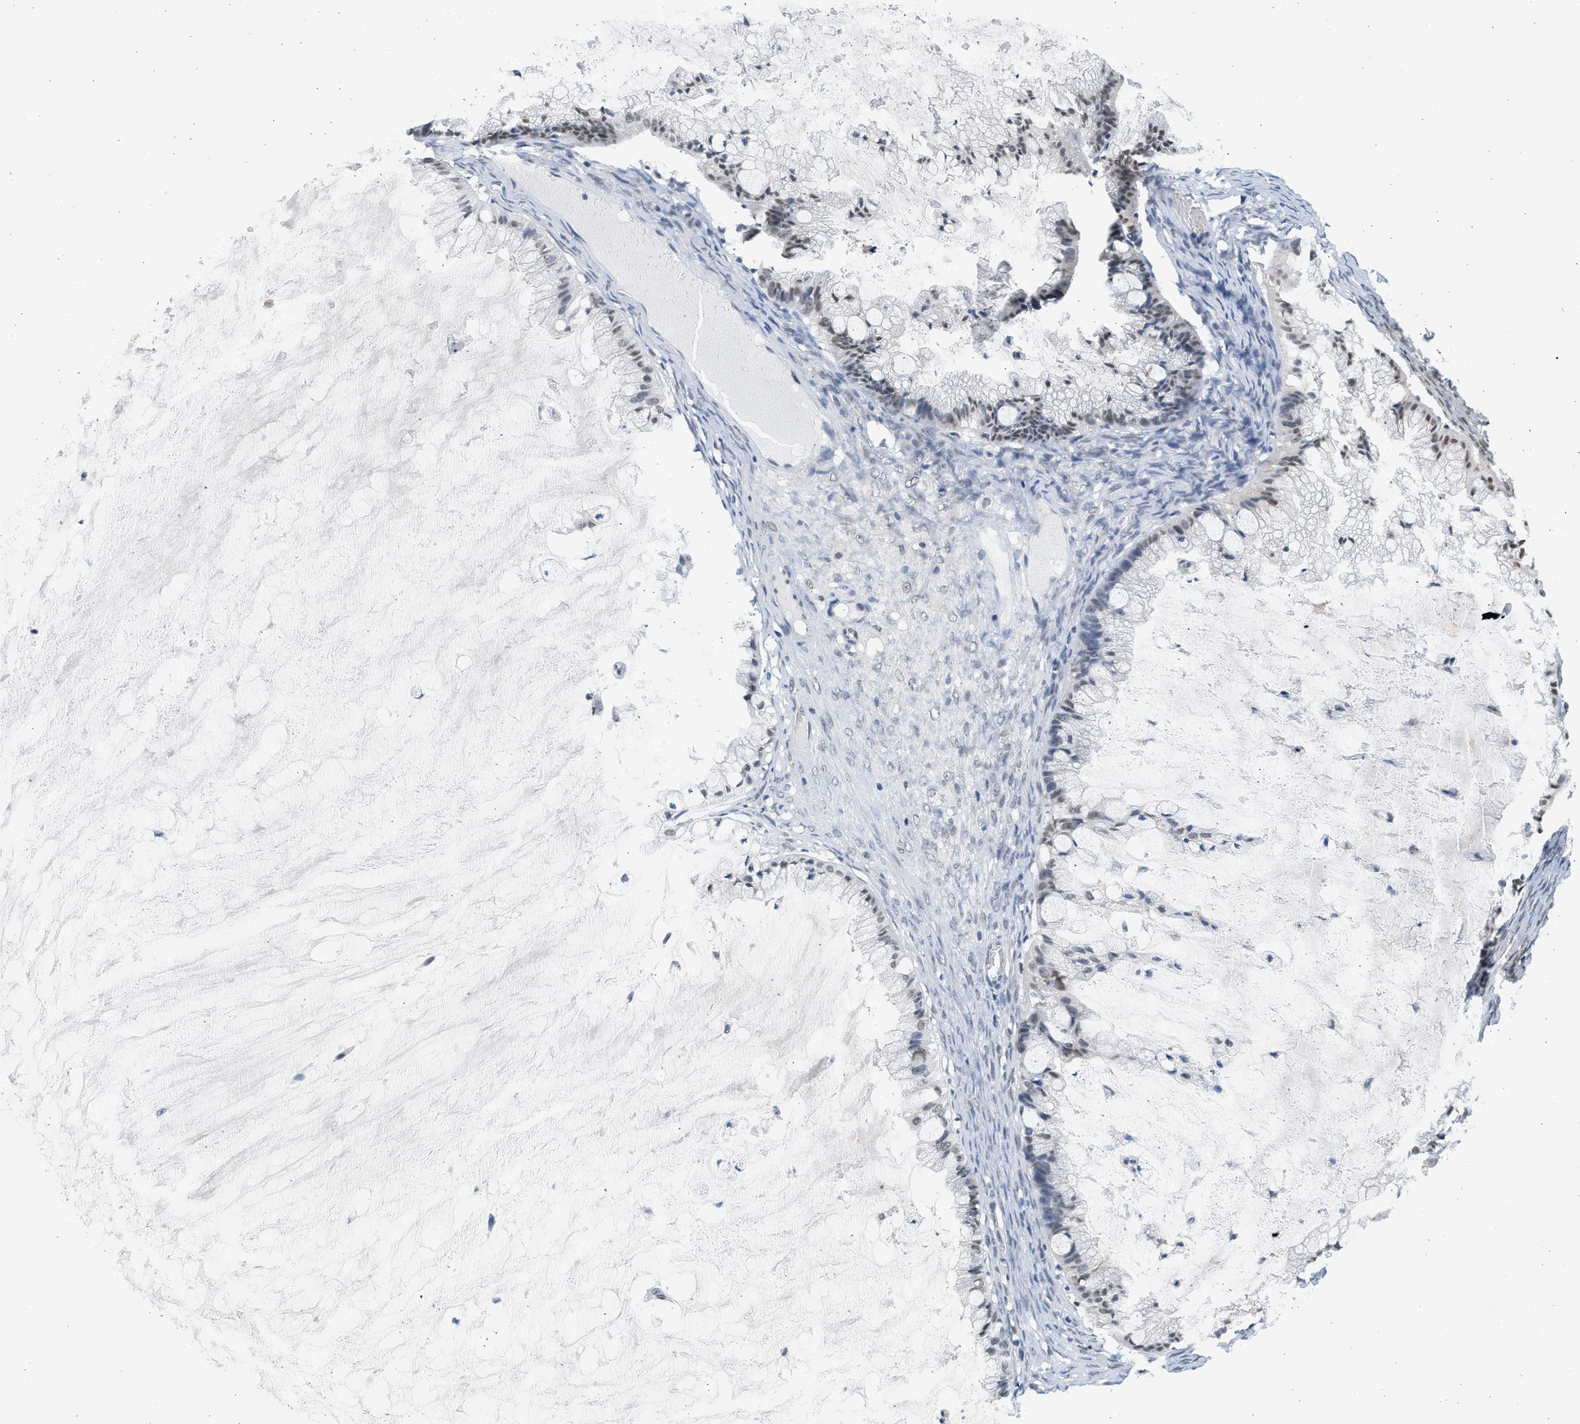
{"staining": {"intensity": "weak", "quantity": "<25%", "location": "nuclear"}, "tissue": "ovarian cancer", "cell_type": "Tumor cells", "image_type": "cancer", "snomed": [{"axis": "morphology", "description": "Cystadenocarcinoma, mucinous, NOS"}, {"axis": "topography", "description": "Ovary"}], "caption": "Tumor cells are negative for protein expression in human ovarian mucinous cystadenocarcinoma.", "gene": "HIPK1", "patient": {"sex": "female", "age": 57}}